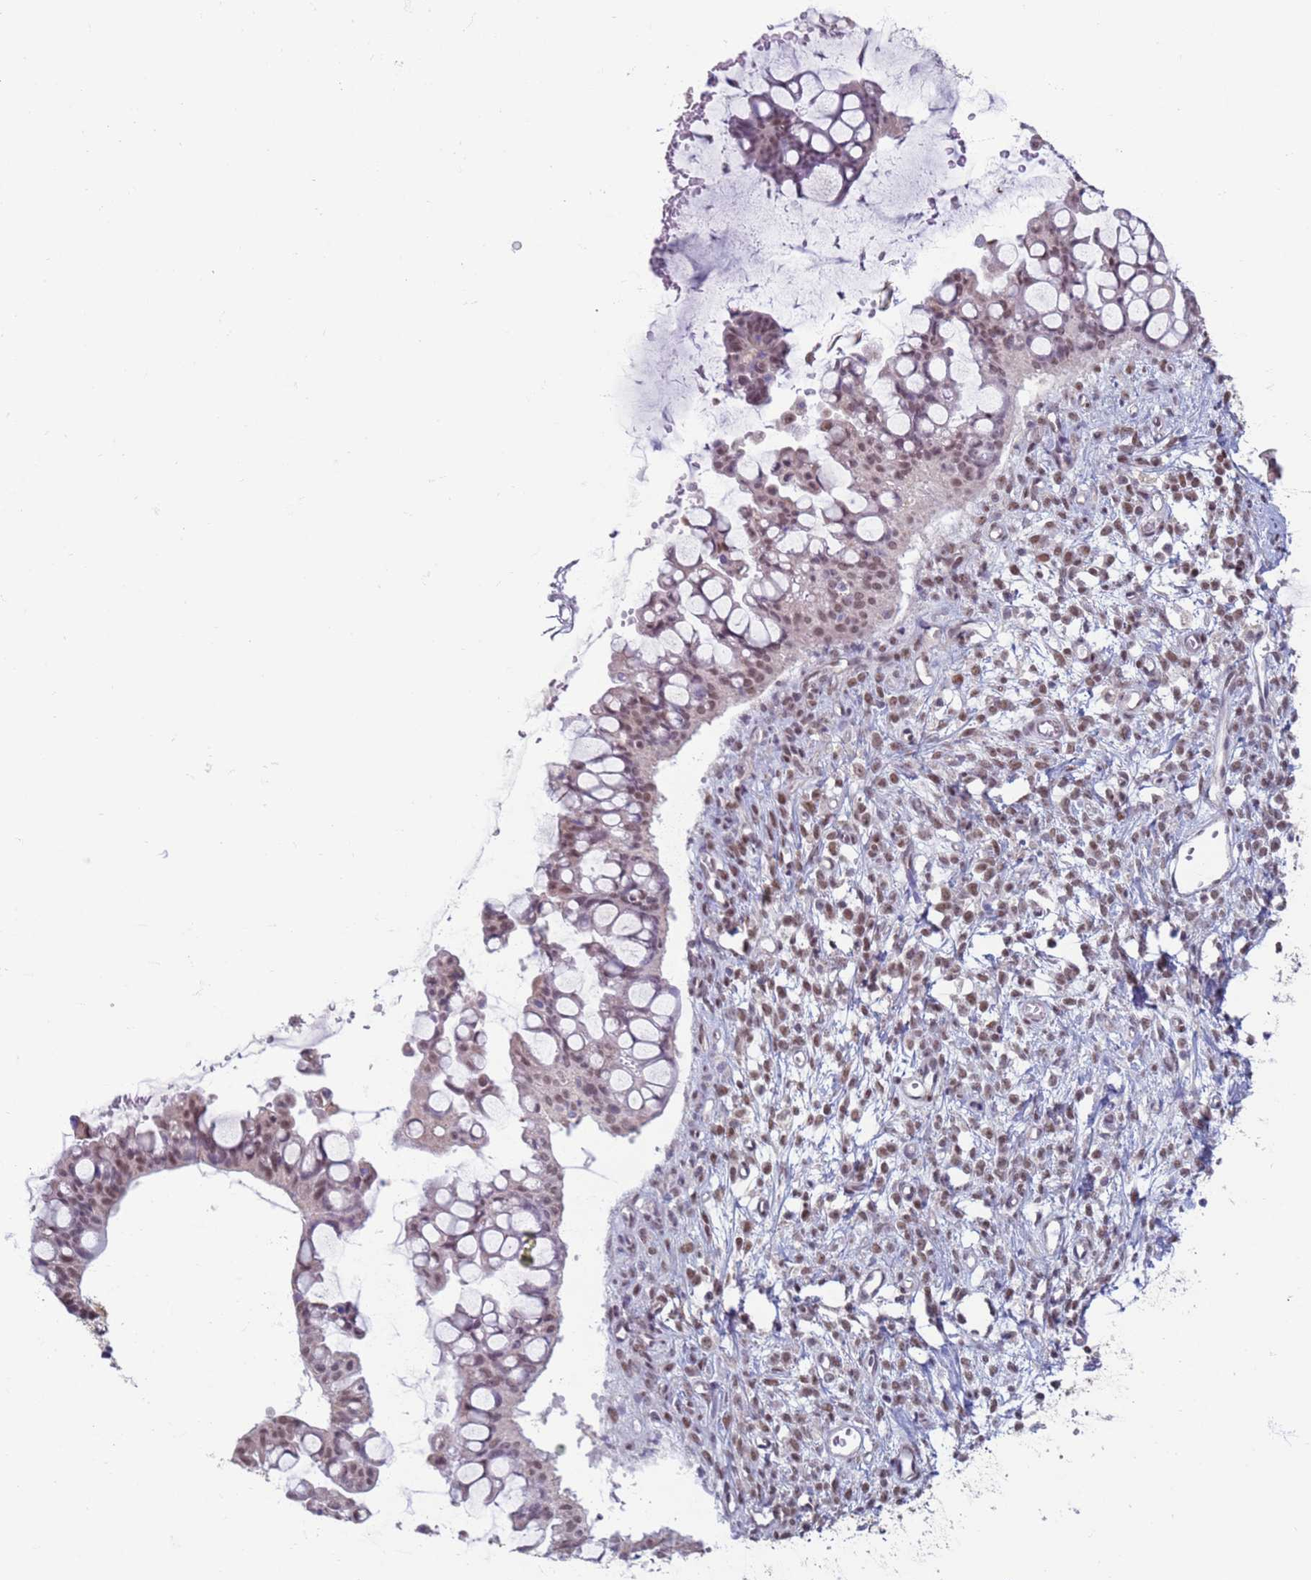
{"staining": {"intensity": "moderate", "quantity": ">75%", "location": "nuclear"}, "tissue": "ovarian cancer", "cell_type": "Tumor cells", "image_type": "cancer", "snomed": [{"axis": "morphology", "description": "Cystadenocarcinoma, mucinous, NOS"}, {"axis": "topography", "description": "Ovary"}], "caption": "DAB (3,3'-diaminobenzidine) immunohistochemical staining of ovarian cancer shows moderate nuclear protein positivity in about >75% of tumor cells.", "gene": "SAE1", "patient": {"sex": "female", "age": 73}}